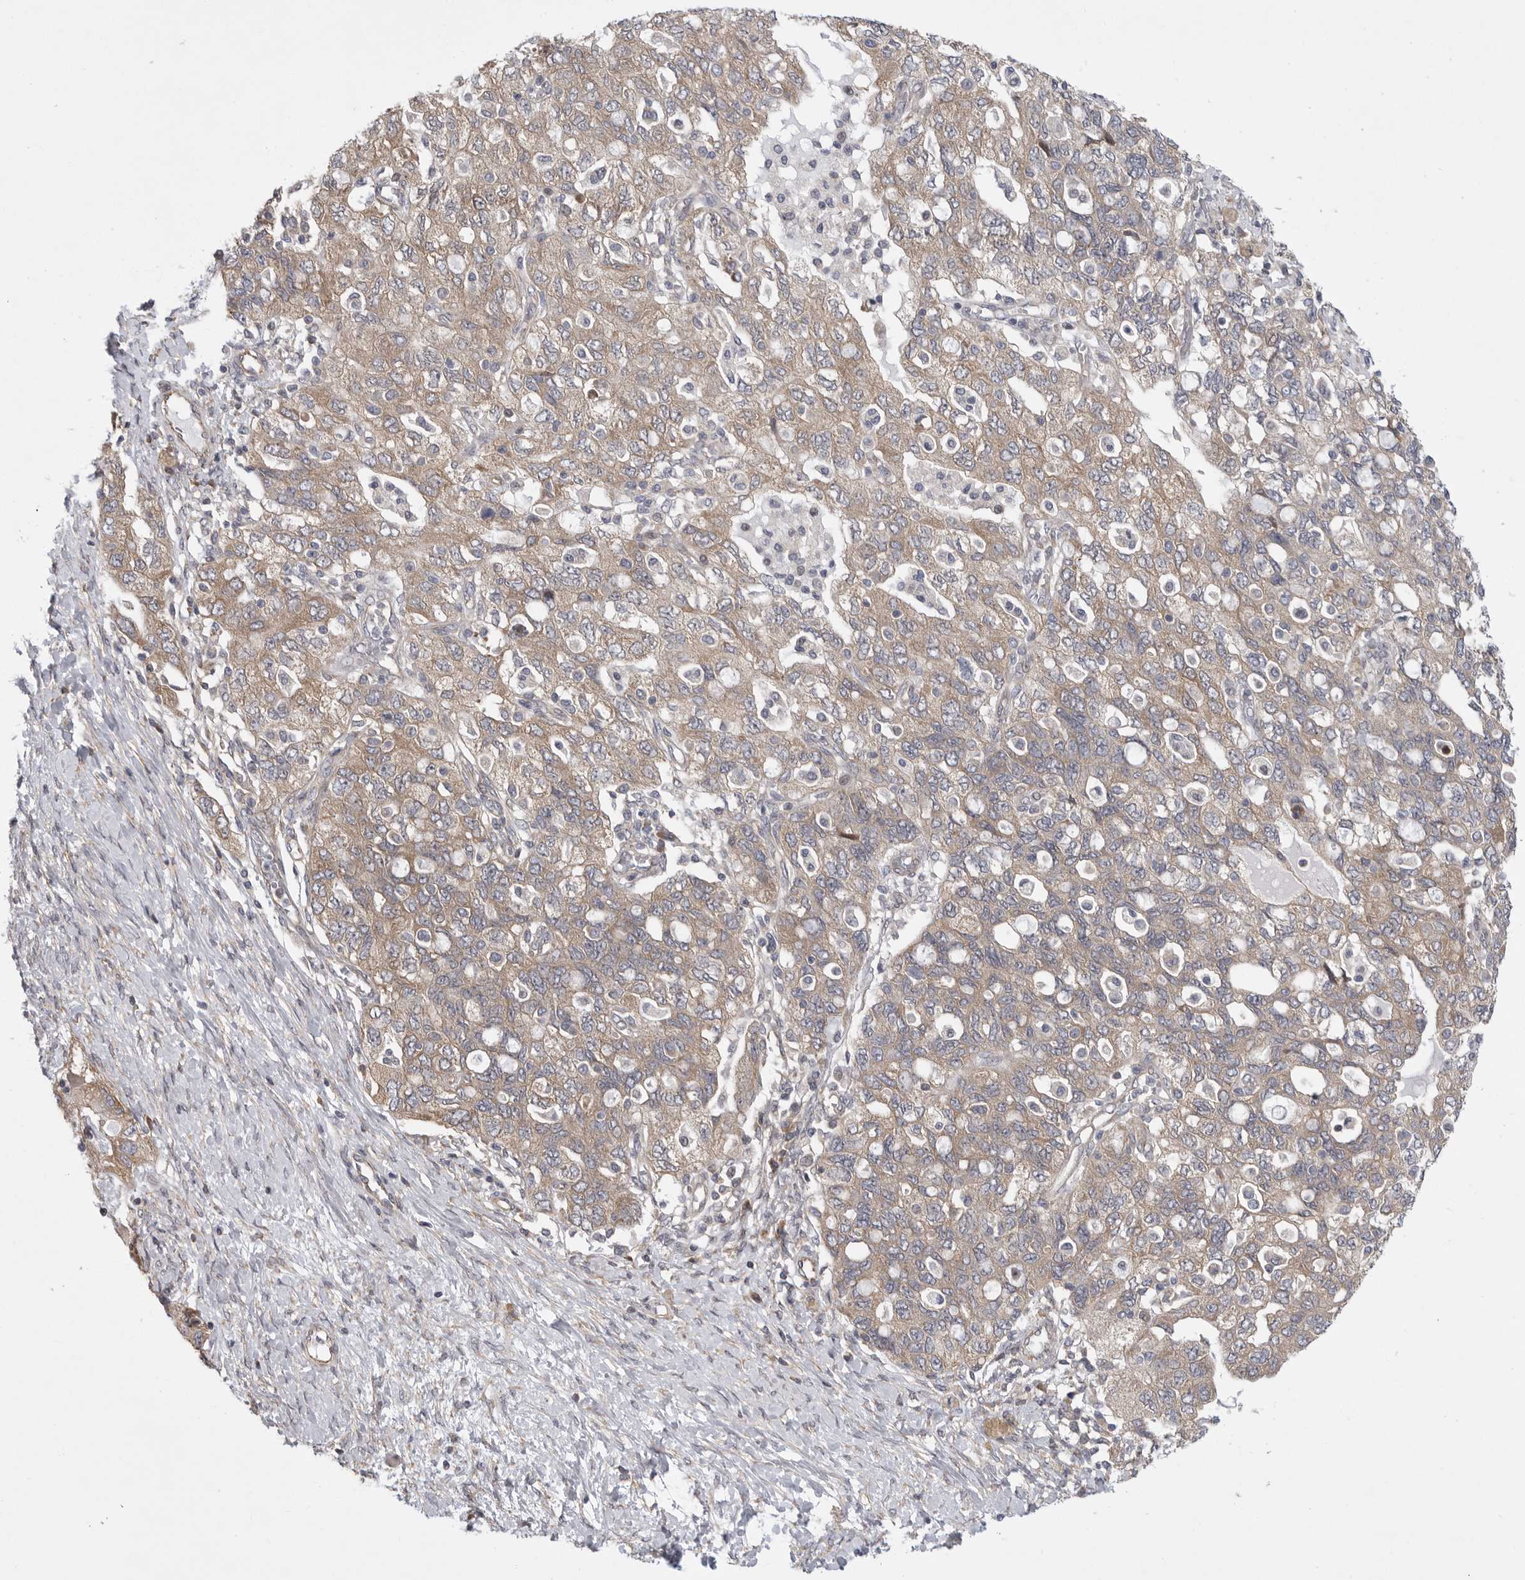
{"staining": {"intensity": "weak", "quantity": ">75%", "location": "cytoplasmic/membranous"}, "tissue": "ovarian cancer", "cell_type": "Tumor cells", "image_type": "cancer", "snomed": [{"axis": "morphology", "description": "Carcinoma, NOS"}, {"axis": "morphology", "description": "Cystadenocarcinoma, serous, NOS"}, {"axis": "topography", "description": "Ovary"}], "caption": "Carcinoma (ovarian) stained with immunohistochemistry demonstrates weak cytoplasmic/membranous expression in approximately >75% of tumor cells.", "gene": "FBXO43", "patient": {"sex": "female", "age": 69}}